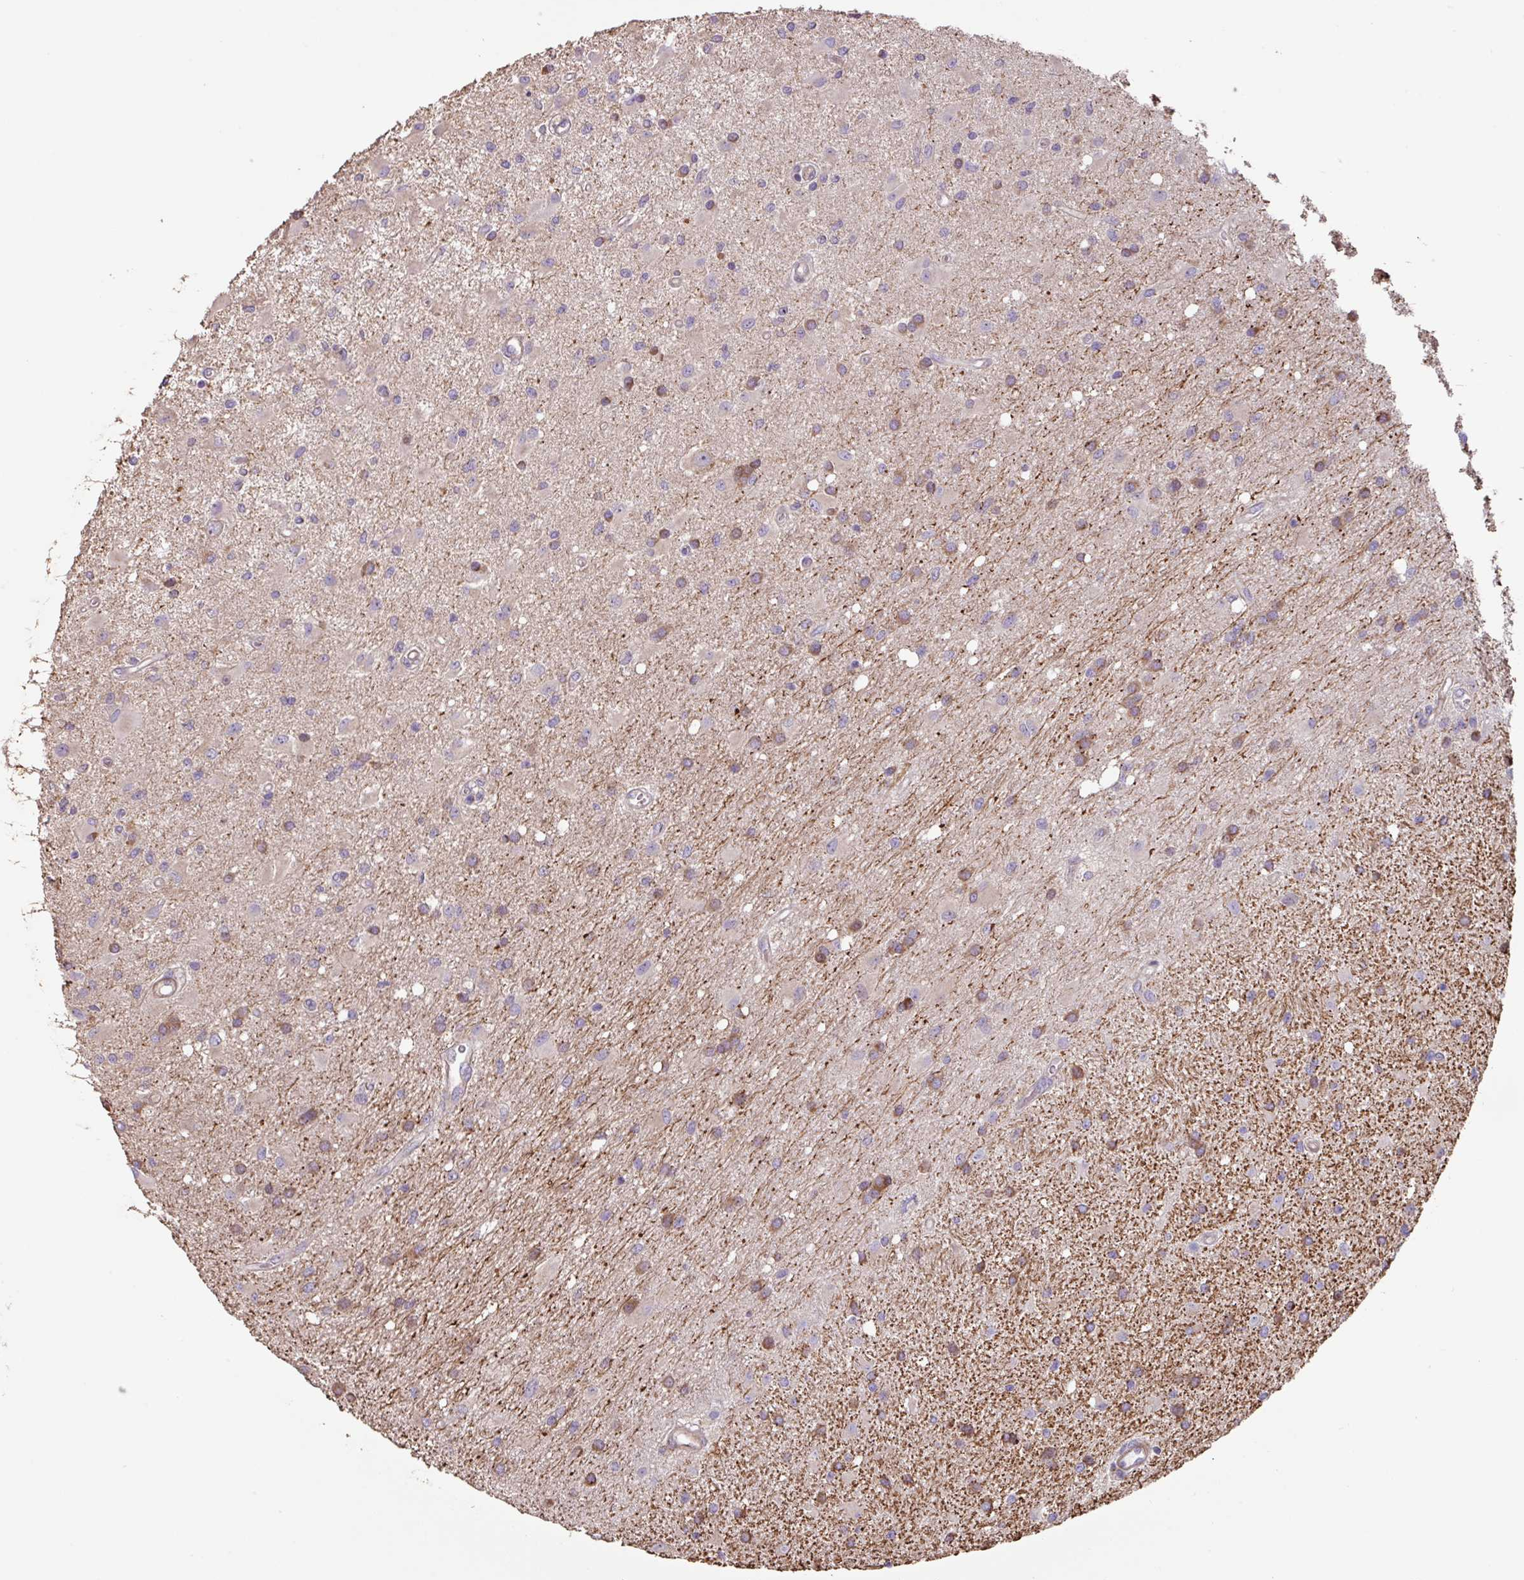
{"staining": {"intensity": "moderate", "quantity": "<25%", "location": "cytoplasmic/membranous"}, "tissue": "glioma", "cell_type": "Tumor cells", "image_type": "cancer", "snomed": [{"axis": "morphology", "description": "Glioma, malignant, High grade"}, {"axis": "topography", "description": "Brain"}], "caption": "Immunohistochemical staining of human glioma displays low levels of moderate cytoplasmic/membranous expression in about <25% of tumor cells.", "gene": "MRRF", "patient": {"sex": "male", "age": 67}}